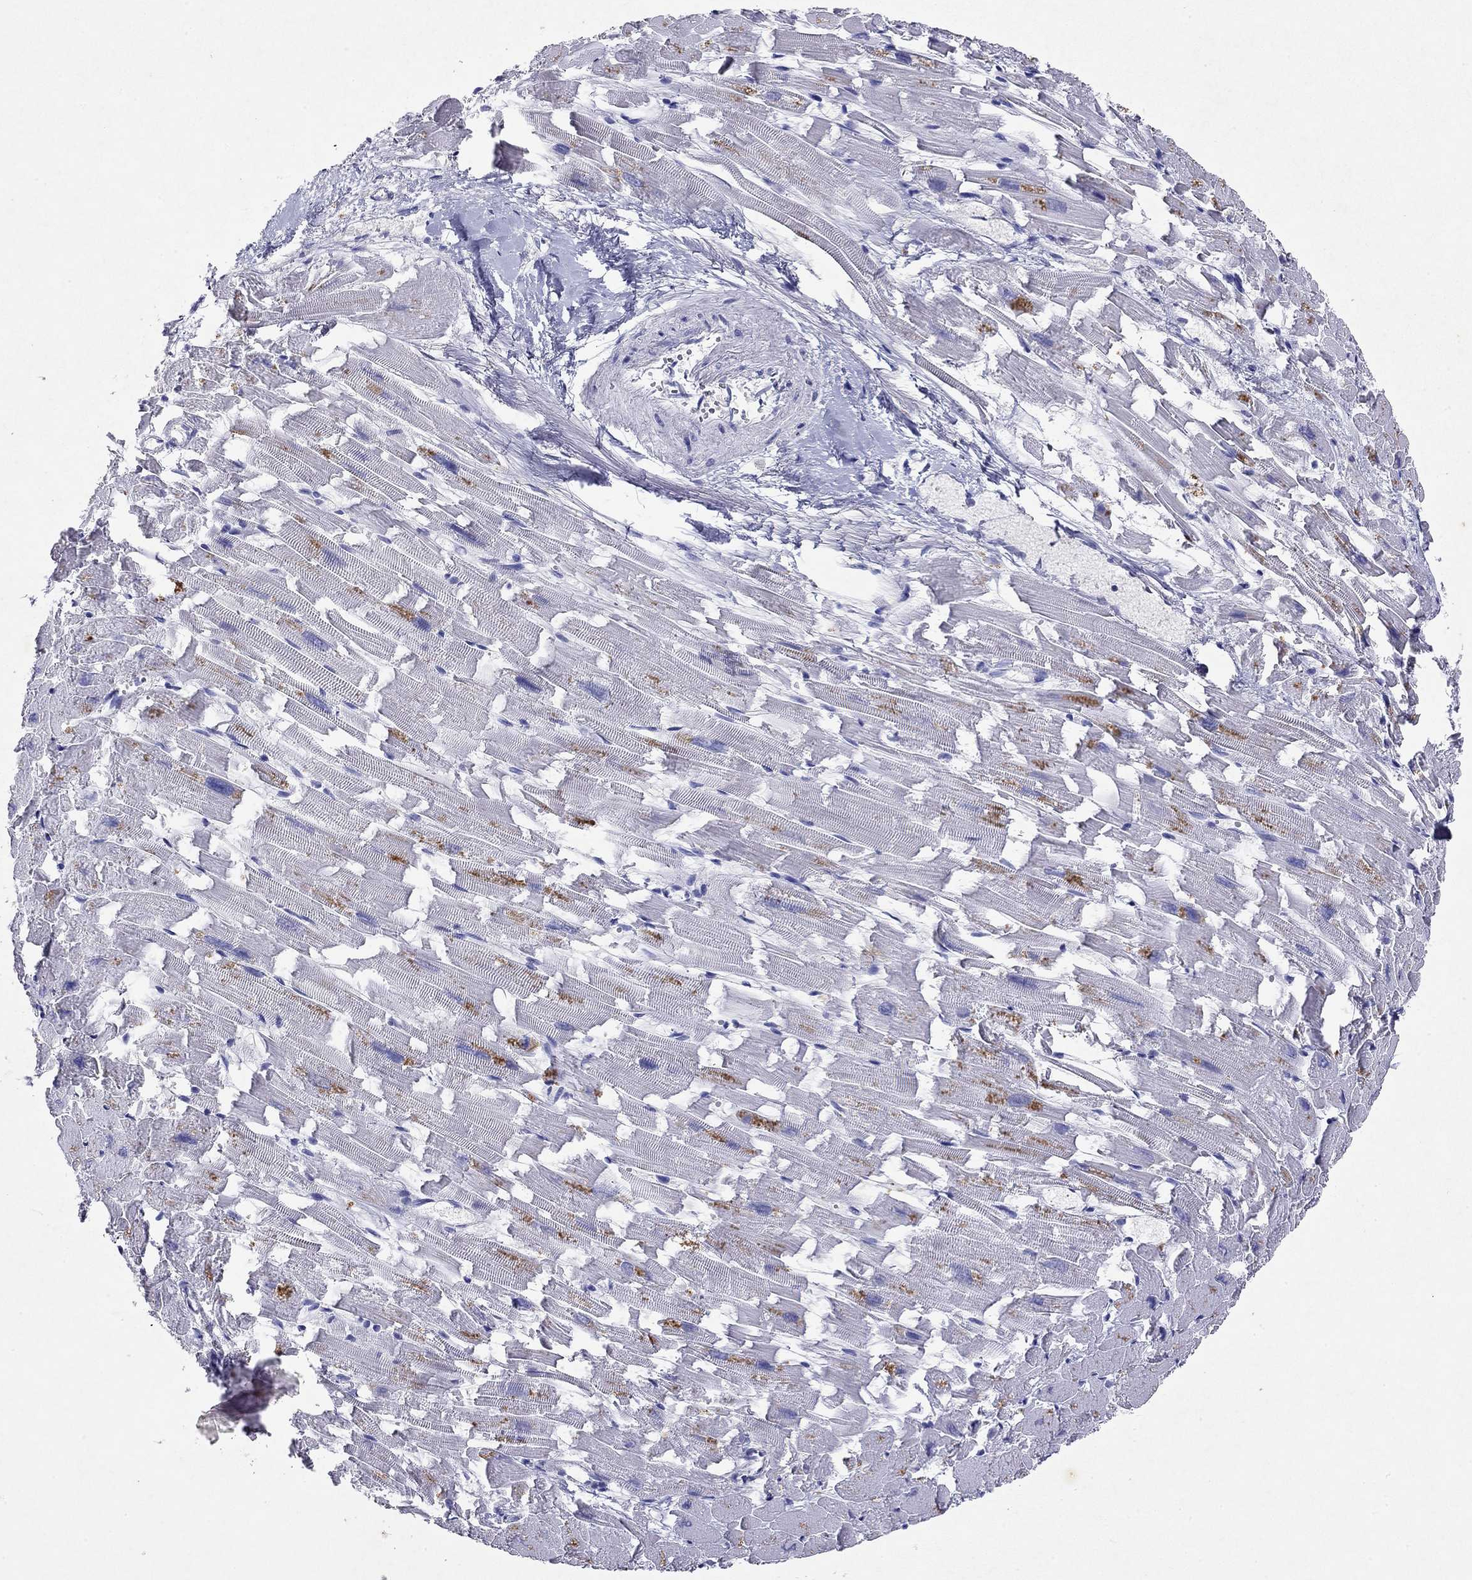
{"staining": {"intensity": "negative", "quantity": "none", "location": "none"}, "tissue": "heart muscle", "cell_type": "Cardiomyocytes", "image_type": "normal", "snomed": [{"axis": "morphology", "description": "Normal tissue, NOS"}, {"axis": "topography", "description": "Heart"}], "caption": "Cardiomyocytes show no significant protein positivity in benign heart muscle. (DAB IHC visualized using brightfield microscopy, high magnification).", "gene": "ARMC12", "patient": {"sex": "female", "age": 64}}